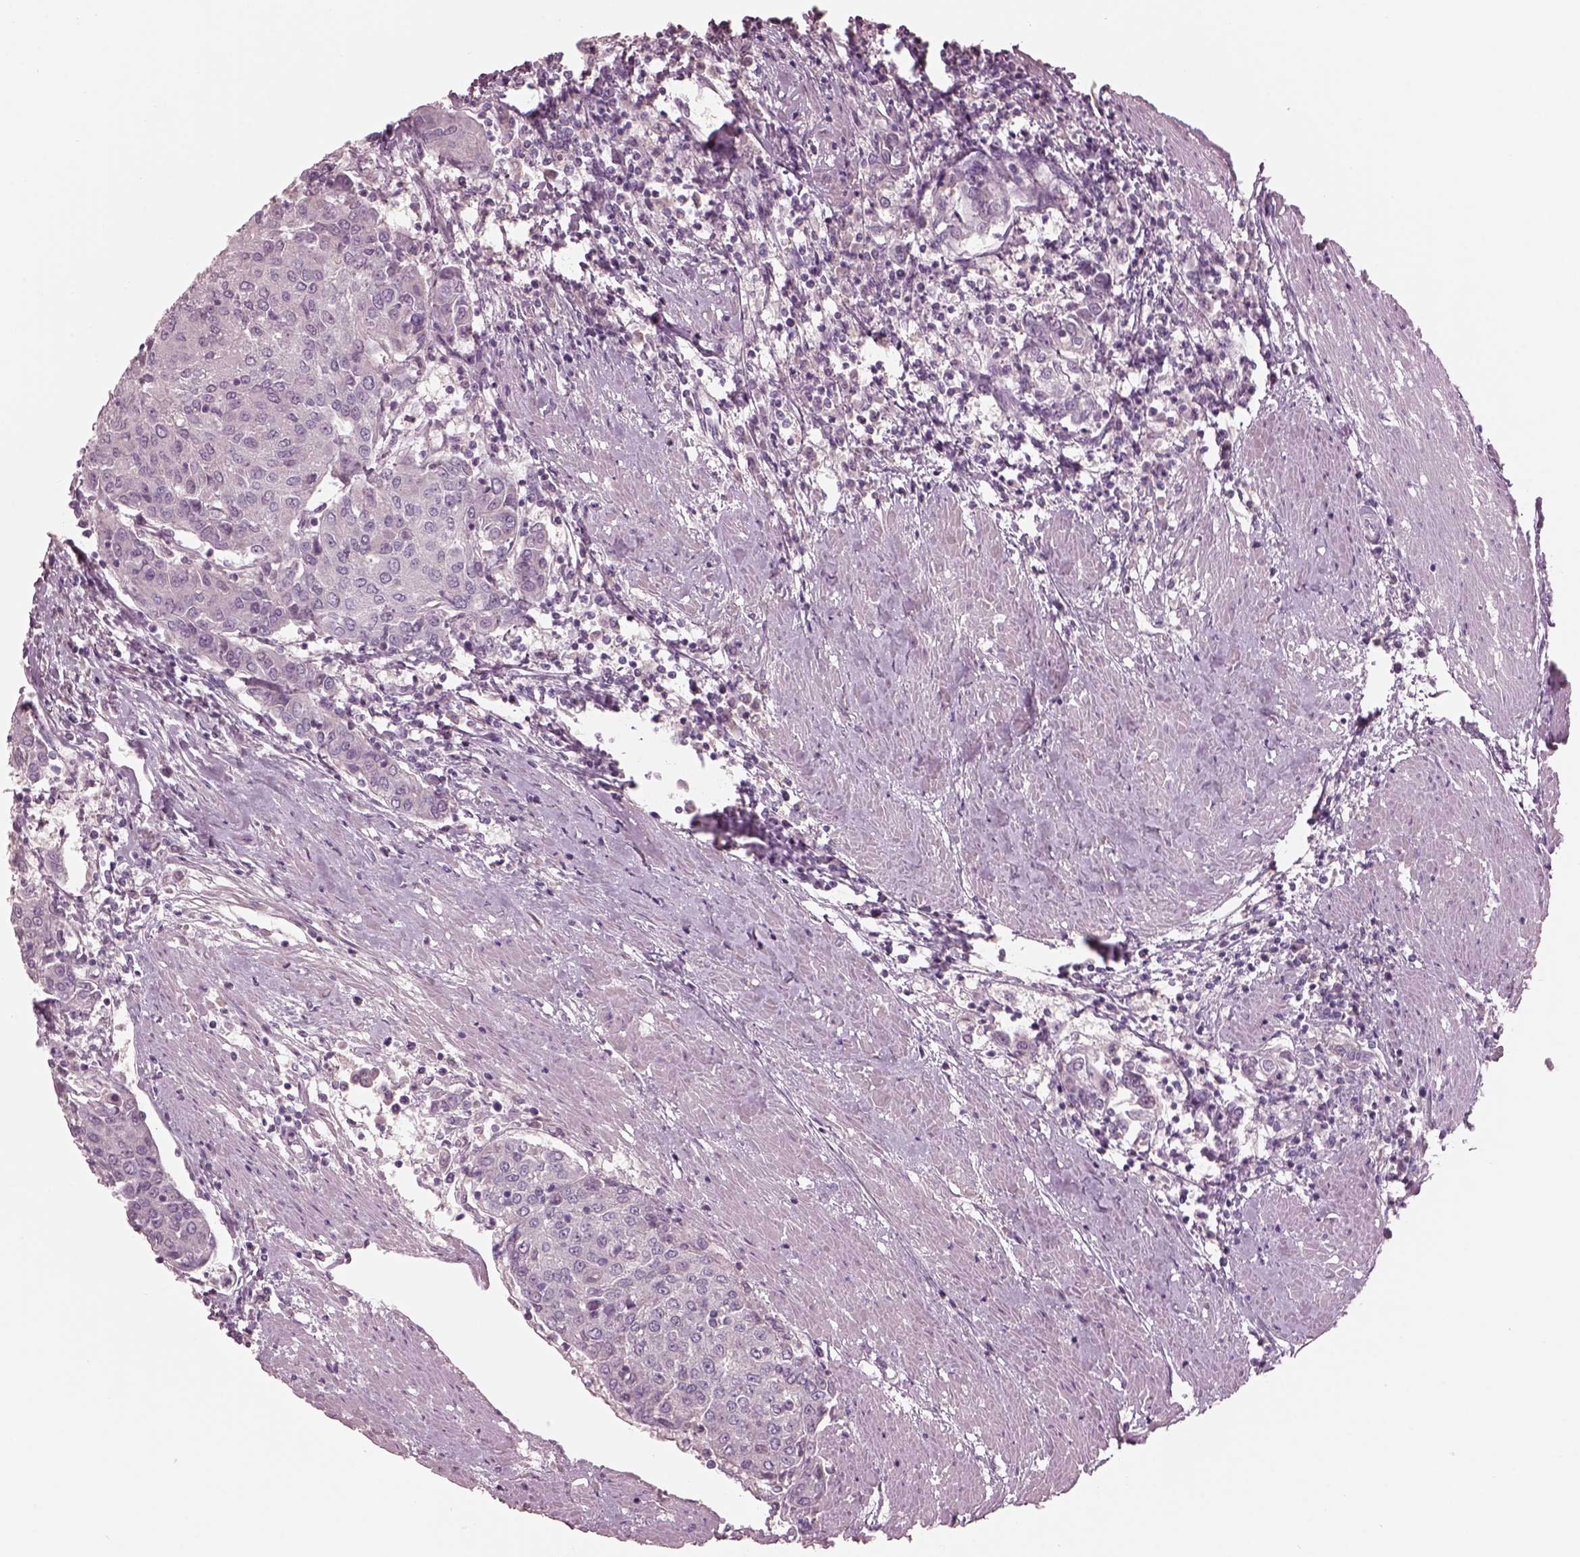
{"staining": {"intensity": "negative", "quantity": "none", "location": "none"}, "tissue": "urothelial cancer", "cell_type": "Tumor cells", "image_type": "cancer", "snomed": [{"axis": "morphology", "description": "Urothelial carcinoma, High grade"}, {"axis": "topography", "description": "Urinary bladder"}], "caption": "A micrograph of human urothelial carcinoma (high-grade) is negative for staining in tumor cells. (DAB IHC with hematoxylin counter stain).", "gene": "PACRG", "patient": {"sex": "female", "age": 85}}